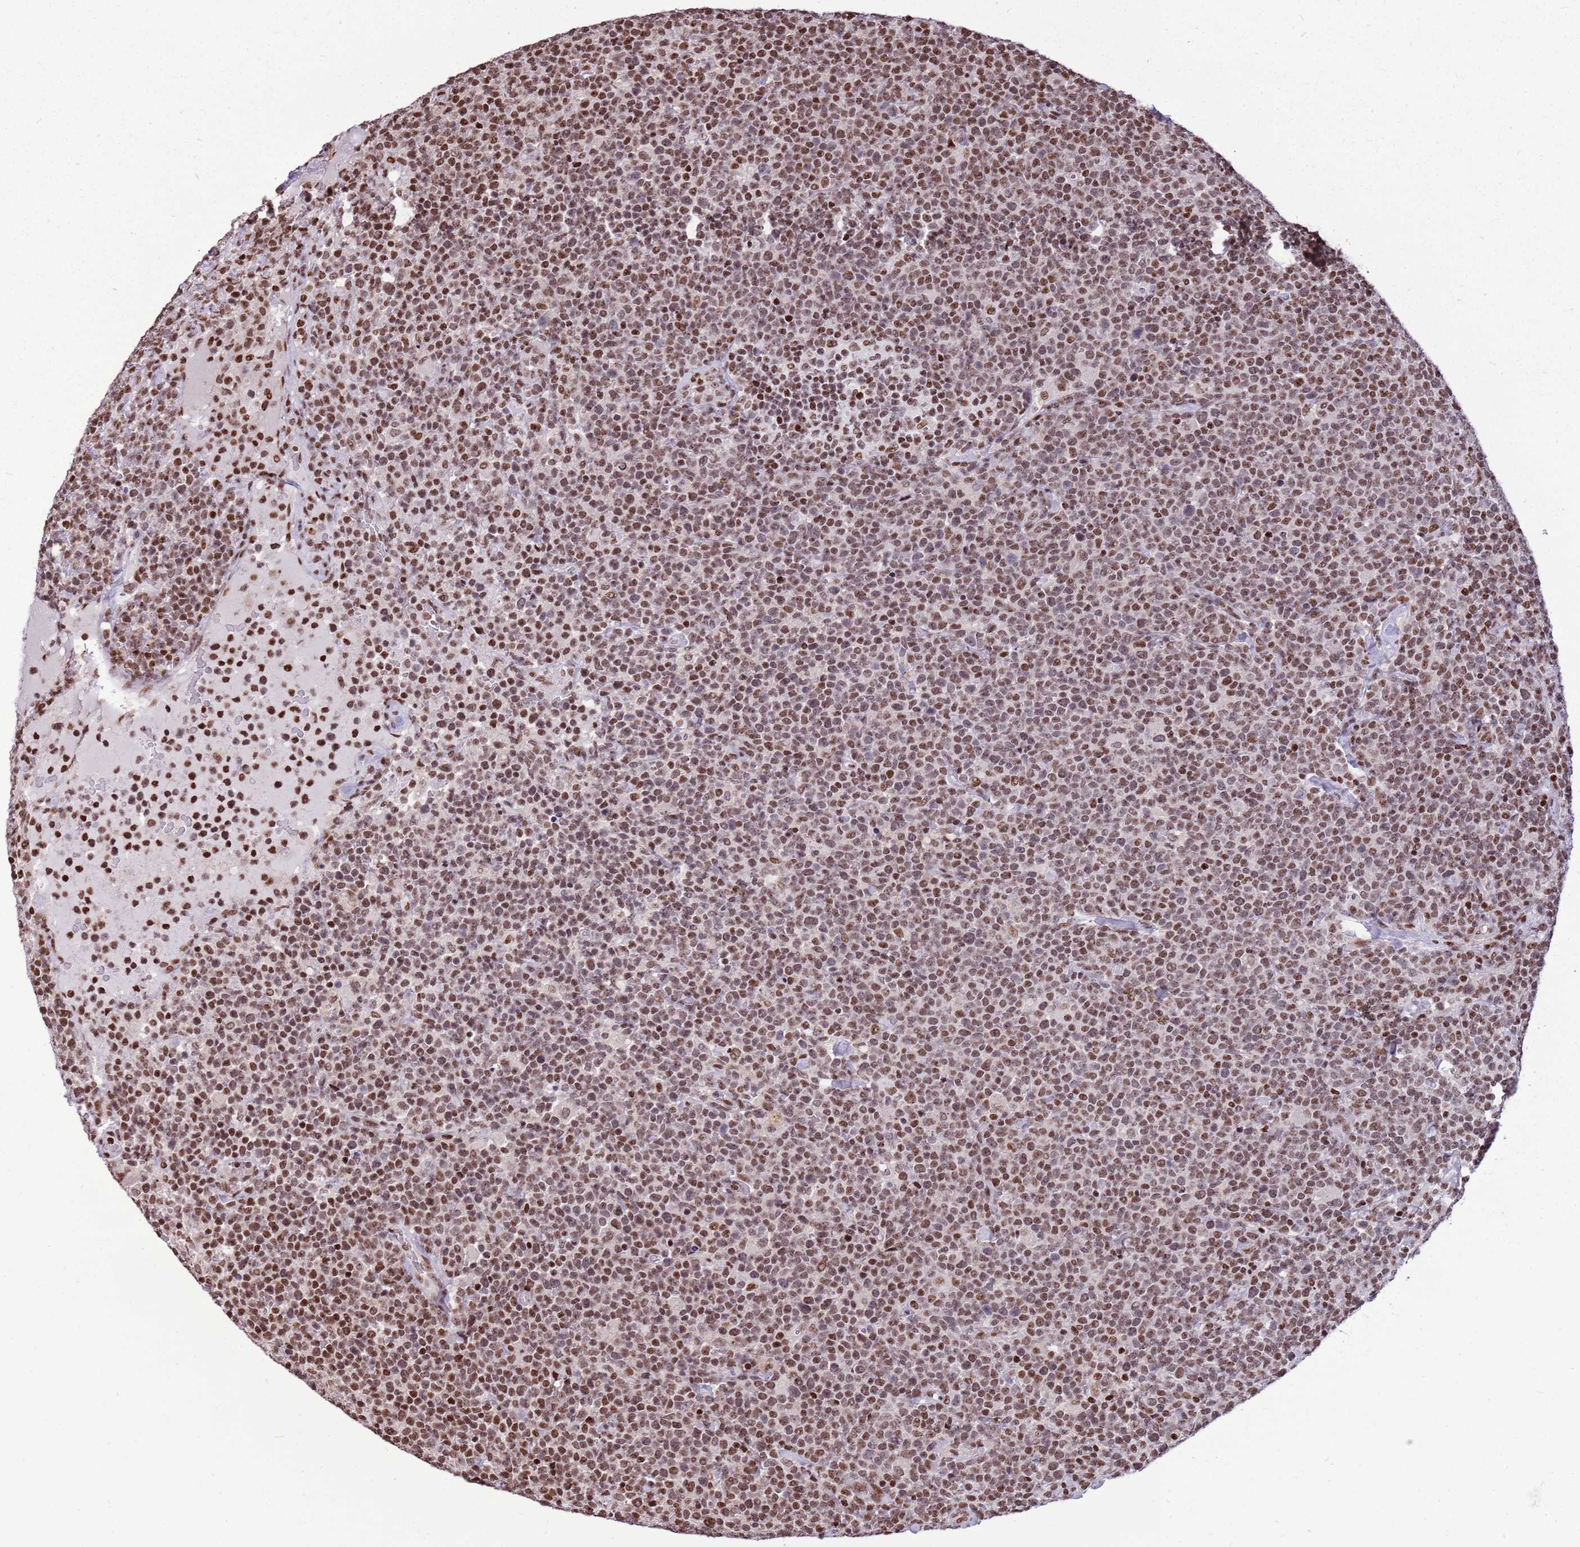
{"staining": {"intensity": "moderate", "quantity": ">75%", "location": "nuclear"}, "tissue": "lymphoma", "cell_type": "Tumor cells", "image_type": "cancer", "snomed": [{"axis": "morphology", "description": "Malignant lymphoma, non-Hodgkin's type, High grade"}, {"axis": "topography", "description": "Lymph node"}], "caption": "This image exhibits IHC staining of lymphoma, with medium moderate nuclear expression in approximately >75% of tumor cells.", "gene": "WASHC4", "patient": {"sex": "male", "age": 61}}